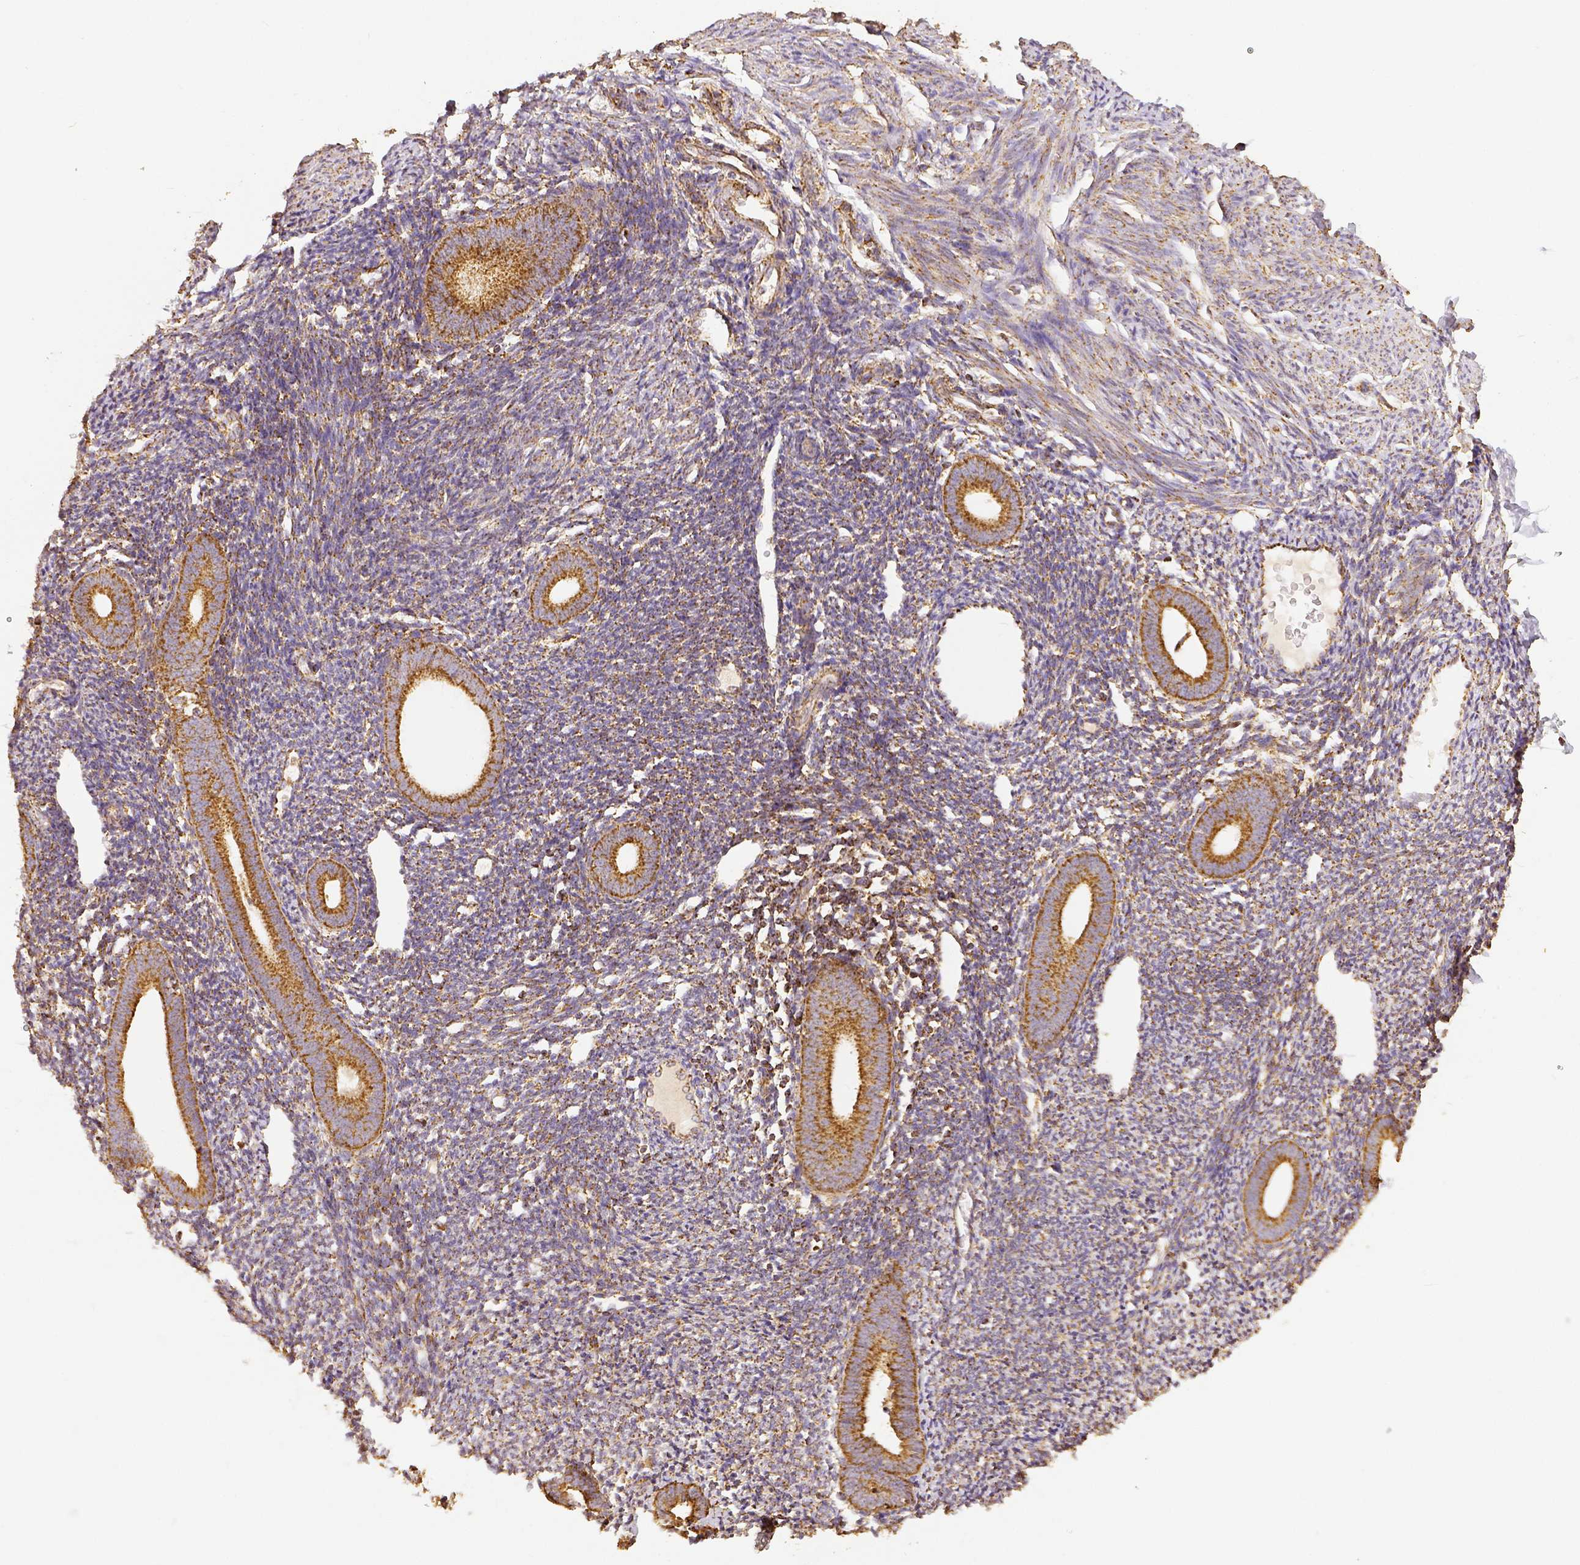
{"staining": {"intensity": "moderate", "quantity": ">75%", "location": "cytoplasmic/membranous"}, "tissue": "endometrium", "cell_type": "Cells in endometrial stroma", "image_type": "normal", "snomed": [{"axis": "morphology", "description": "Normal tissue, NOS"}, {"axis": "topography", "description": "Endometrium"}], "caption": "Unremarkable endometrium exhibits moderate cytoplasmic/membranous expression in approximately >75% of cells in endometrial stroma, visualized by immunohistochemistry.", "gene": "SDHB", "patient": {"sex": "female", "age": 39}}